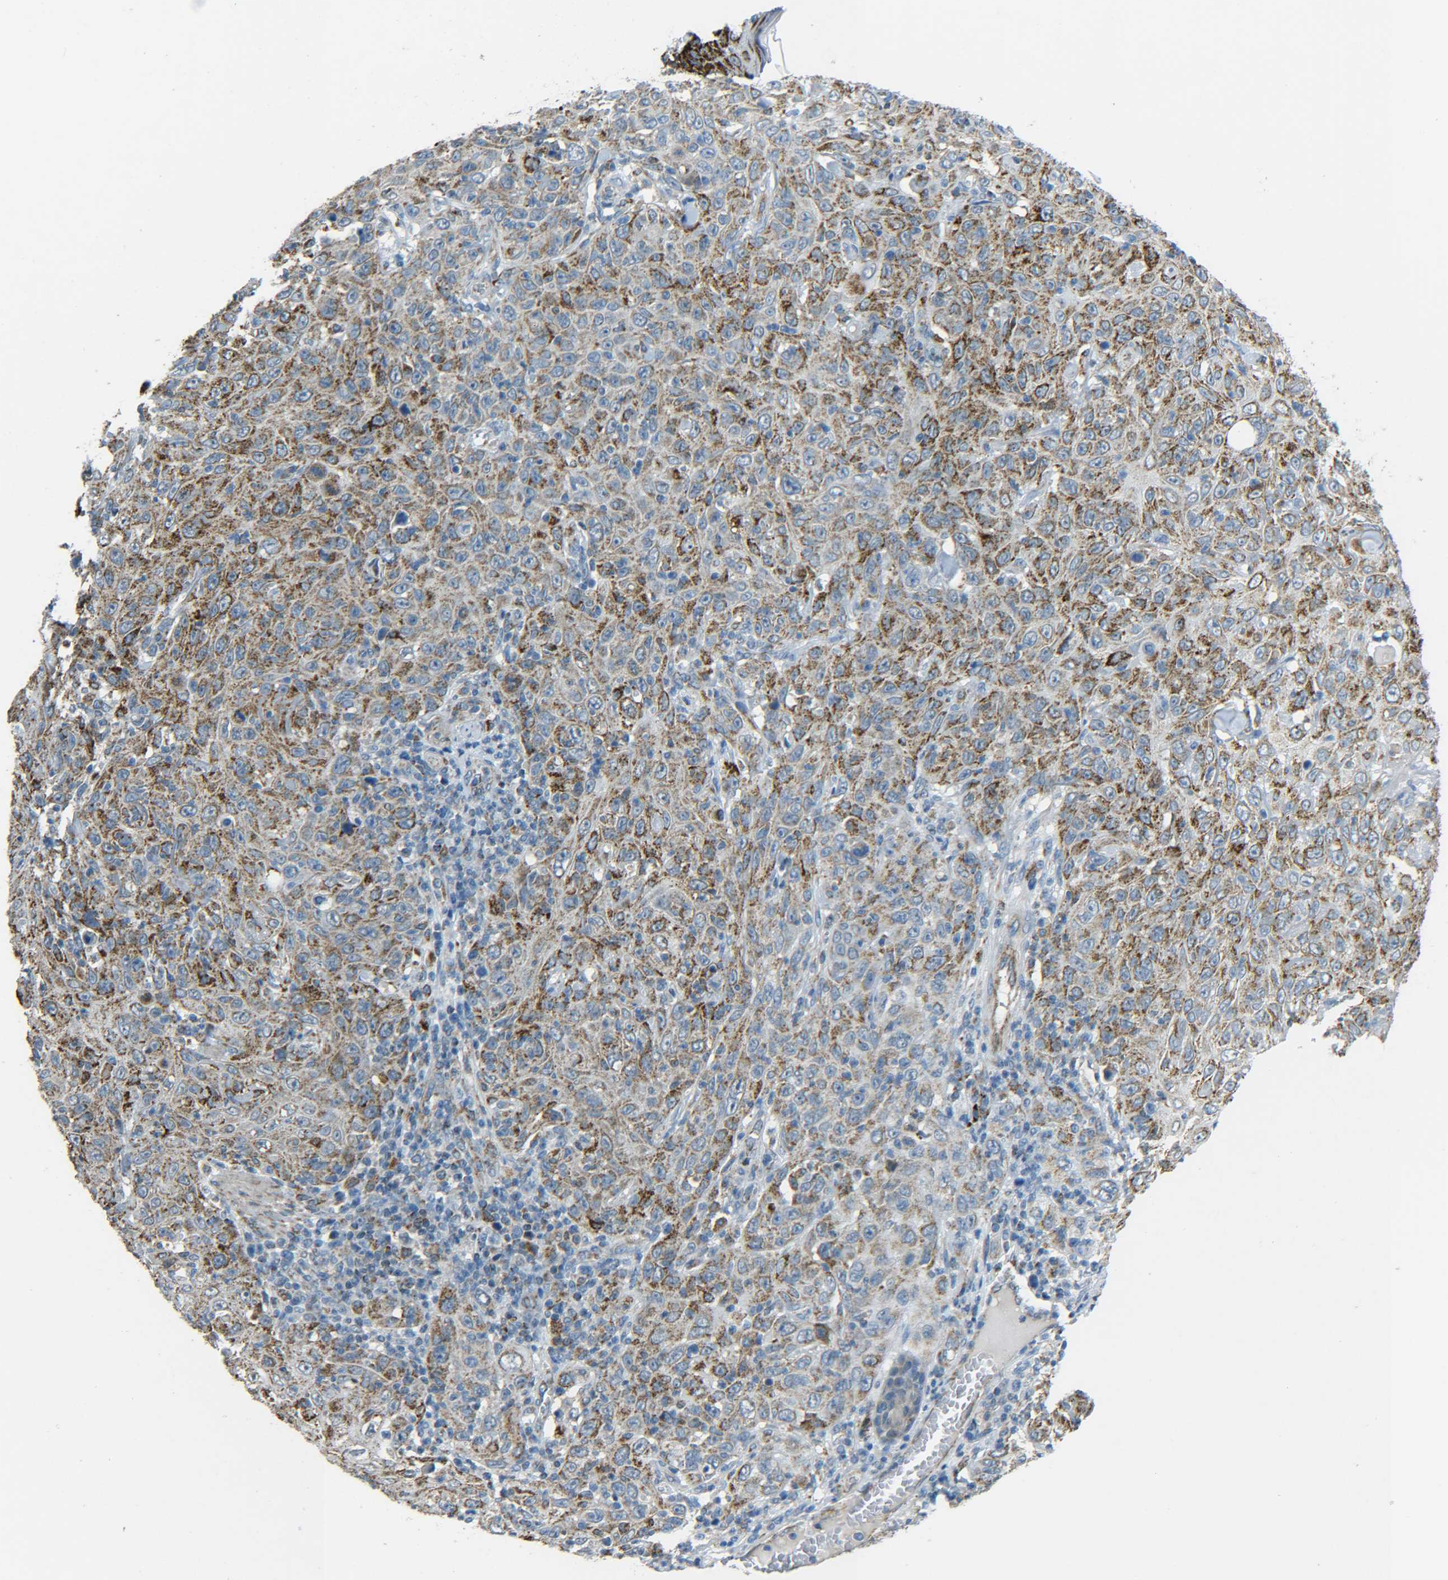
{"staining": {"intensity": "moderate", "quantity": ">75%", "location": "cytoplasmic/membranous"}, "tissue": "skin cancer", "cell_type": "Tumor cells", "image_type": "cancer", "snomed": [{"axis": "morphology", "description": "Squamous cell carcinoma, NOS"}, {"axis": "topography", "description": "Skin"}], "caption": "A high-resolution micrograph shows IHC staining of skin cancer (squamous cell carcinoma), which shows moderate cytoplasmic/membranous expression in approximately >75% of tumor cells.", "gene": "CYB5R1", "patient": {"sex": "female", "age": 88}}